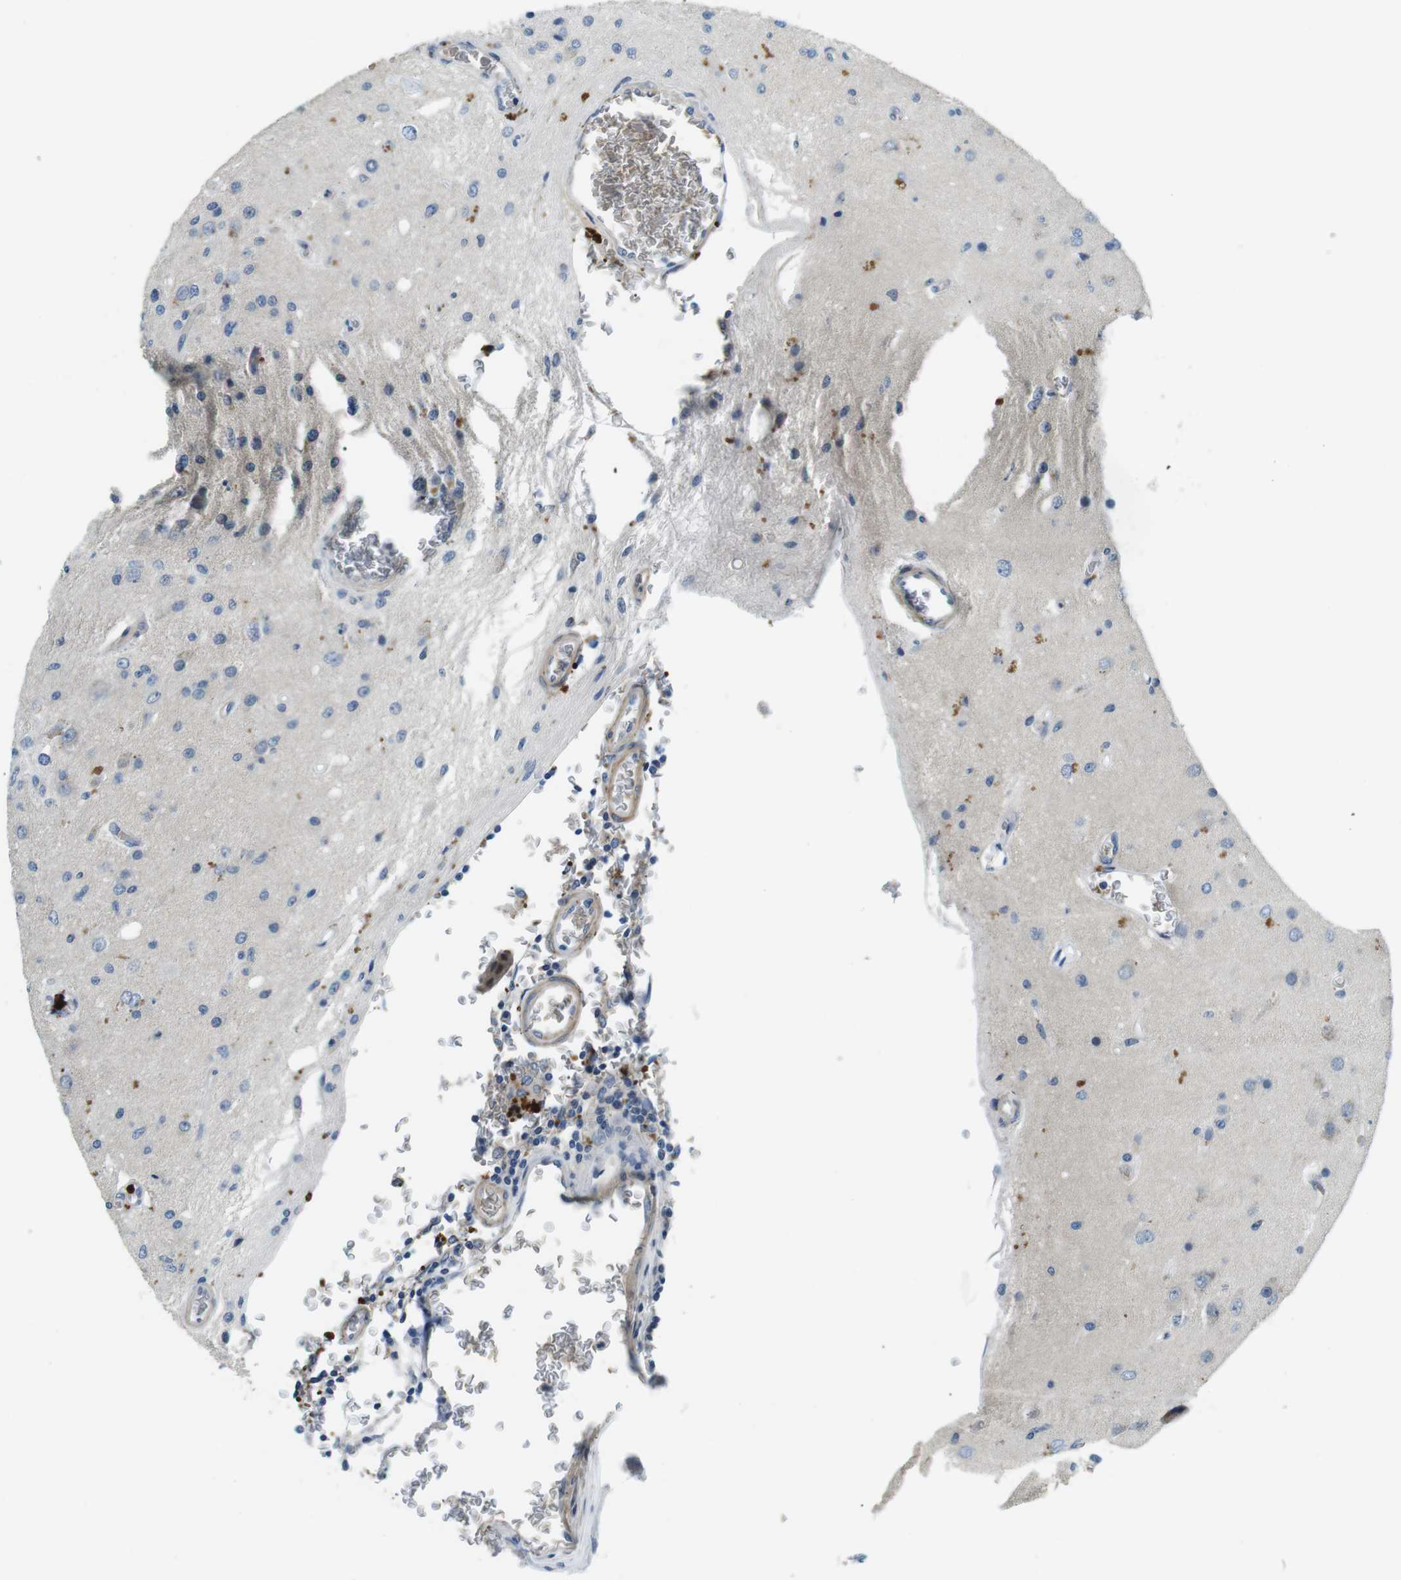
{"staining": {"intensity": "moderate", "quantity": "<25%", "location": "cytoplasmic/membranous"}, "tissue": "glioma", "cell_type": "Tumor cells", "image_type": "cancer", "snomed": [{"axis": "morphology", "description": "Normal tissue, NOS"}, {"axis": "morphology", "description": "Glioma, malignant, High grade"}, {"axis": "topography", "description": "Cerebral cortex"}], "caption": "A brown stain labels moderate cytoplasmic/membranous expression of a protein in glioma tumor cells.", "gene": "WSCD1", "patient": {"sex": "male", "age": 77}}